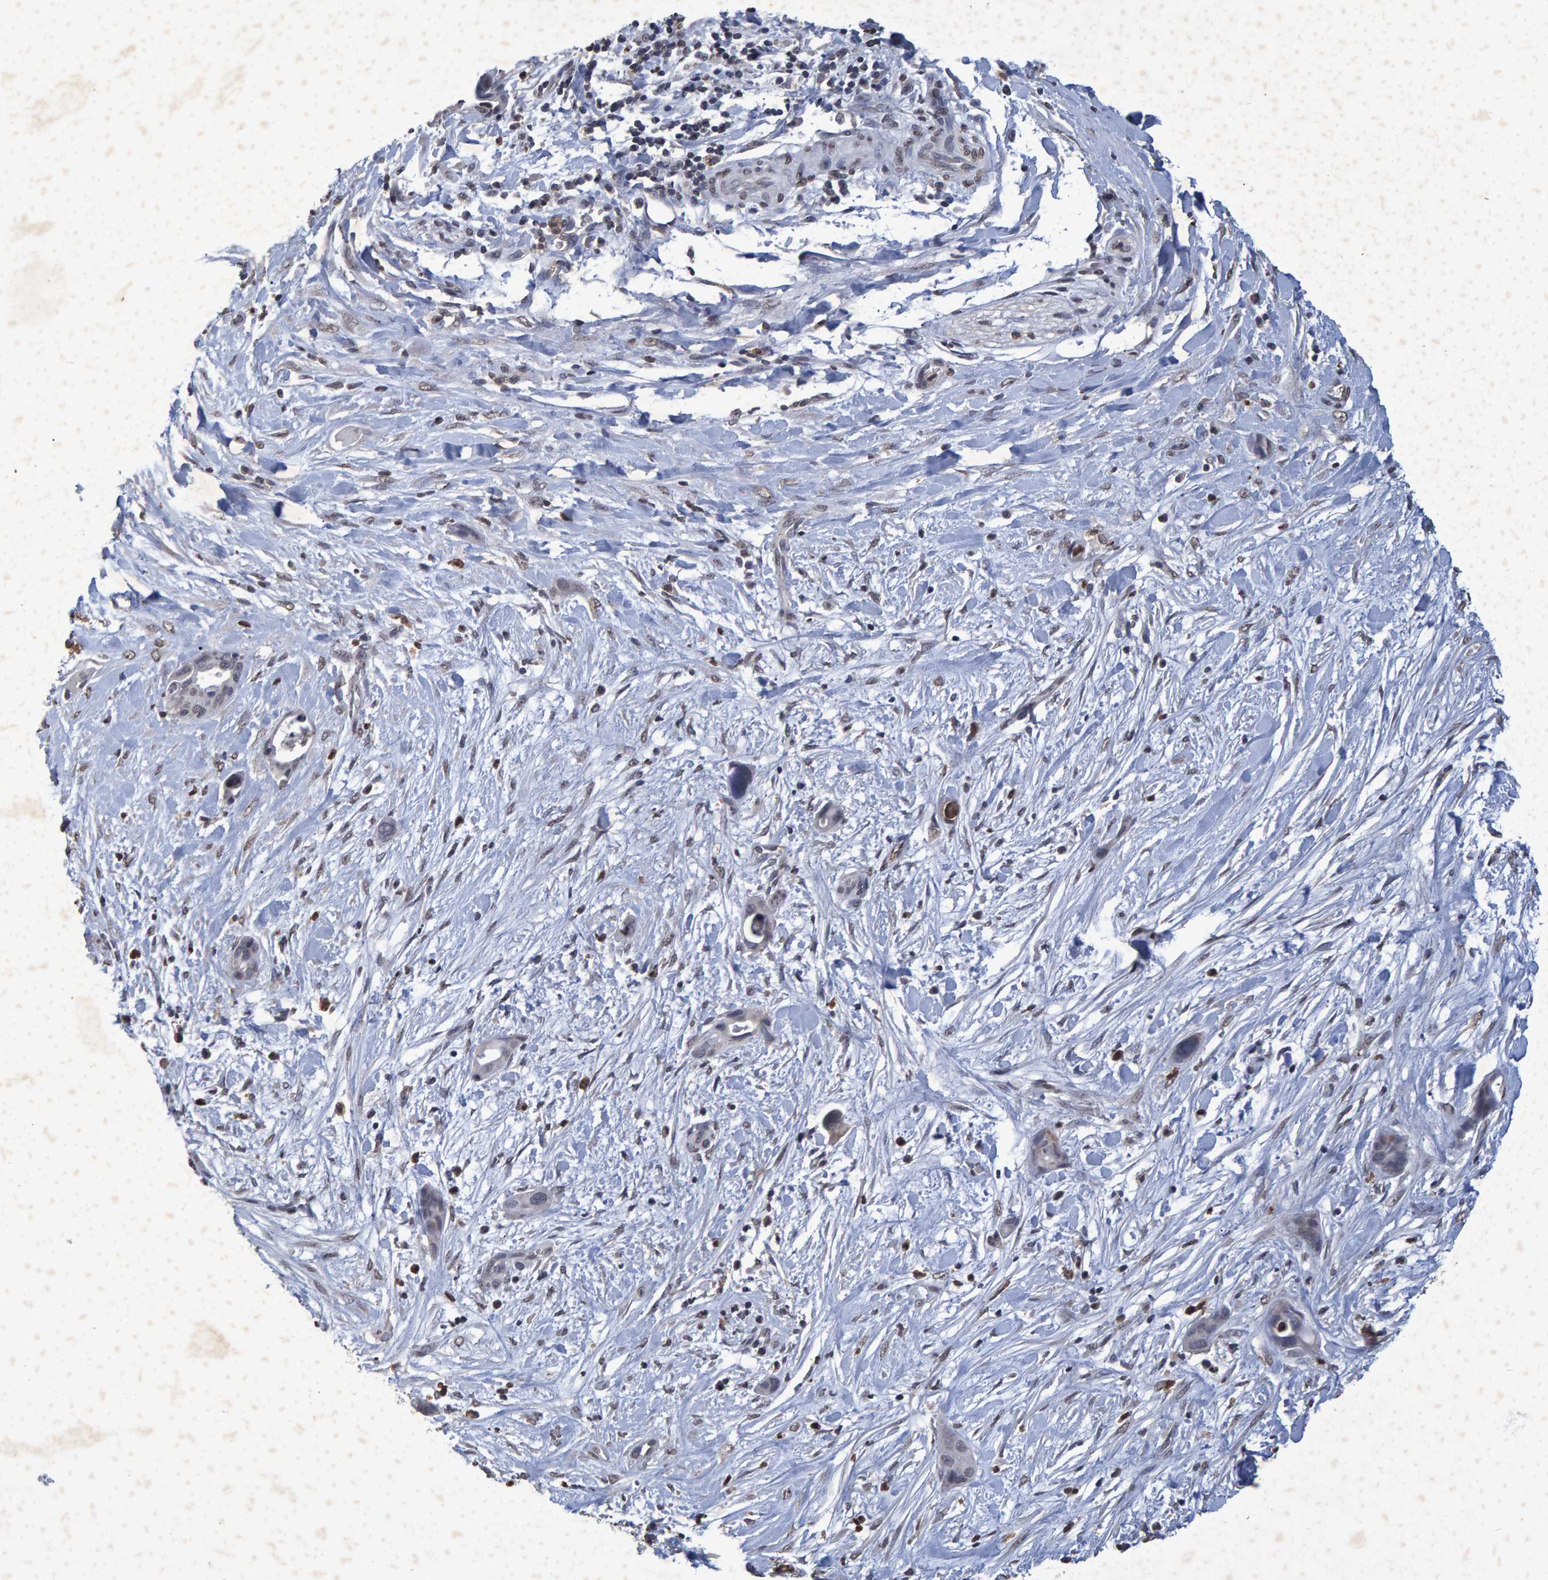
{"staining": {"intensity": "negative", "quantity": "none", "location": "none"}, "tissue": "pancreatic cancer", "cell_type": "Tumor cells", "image_type": "cancer", "snomed": [{"axis": "morphology", "description": "Adenocarcinoma, NOS"}, {"axis": "topography", "description": "Pancreas"}], "caption": "IHC image of neoplastic tissue: adenocarcinoma (pancreatic) stained with DAB reveals no significant protein expression in tumor cells.", "gene": "GALC", "patient": {"sex": "male", "age": 59}}